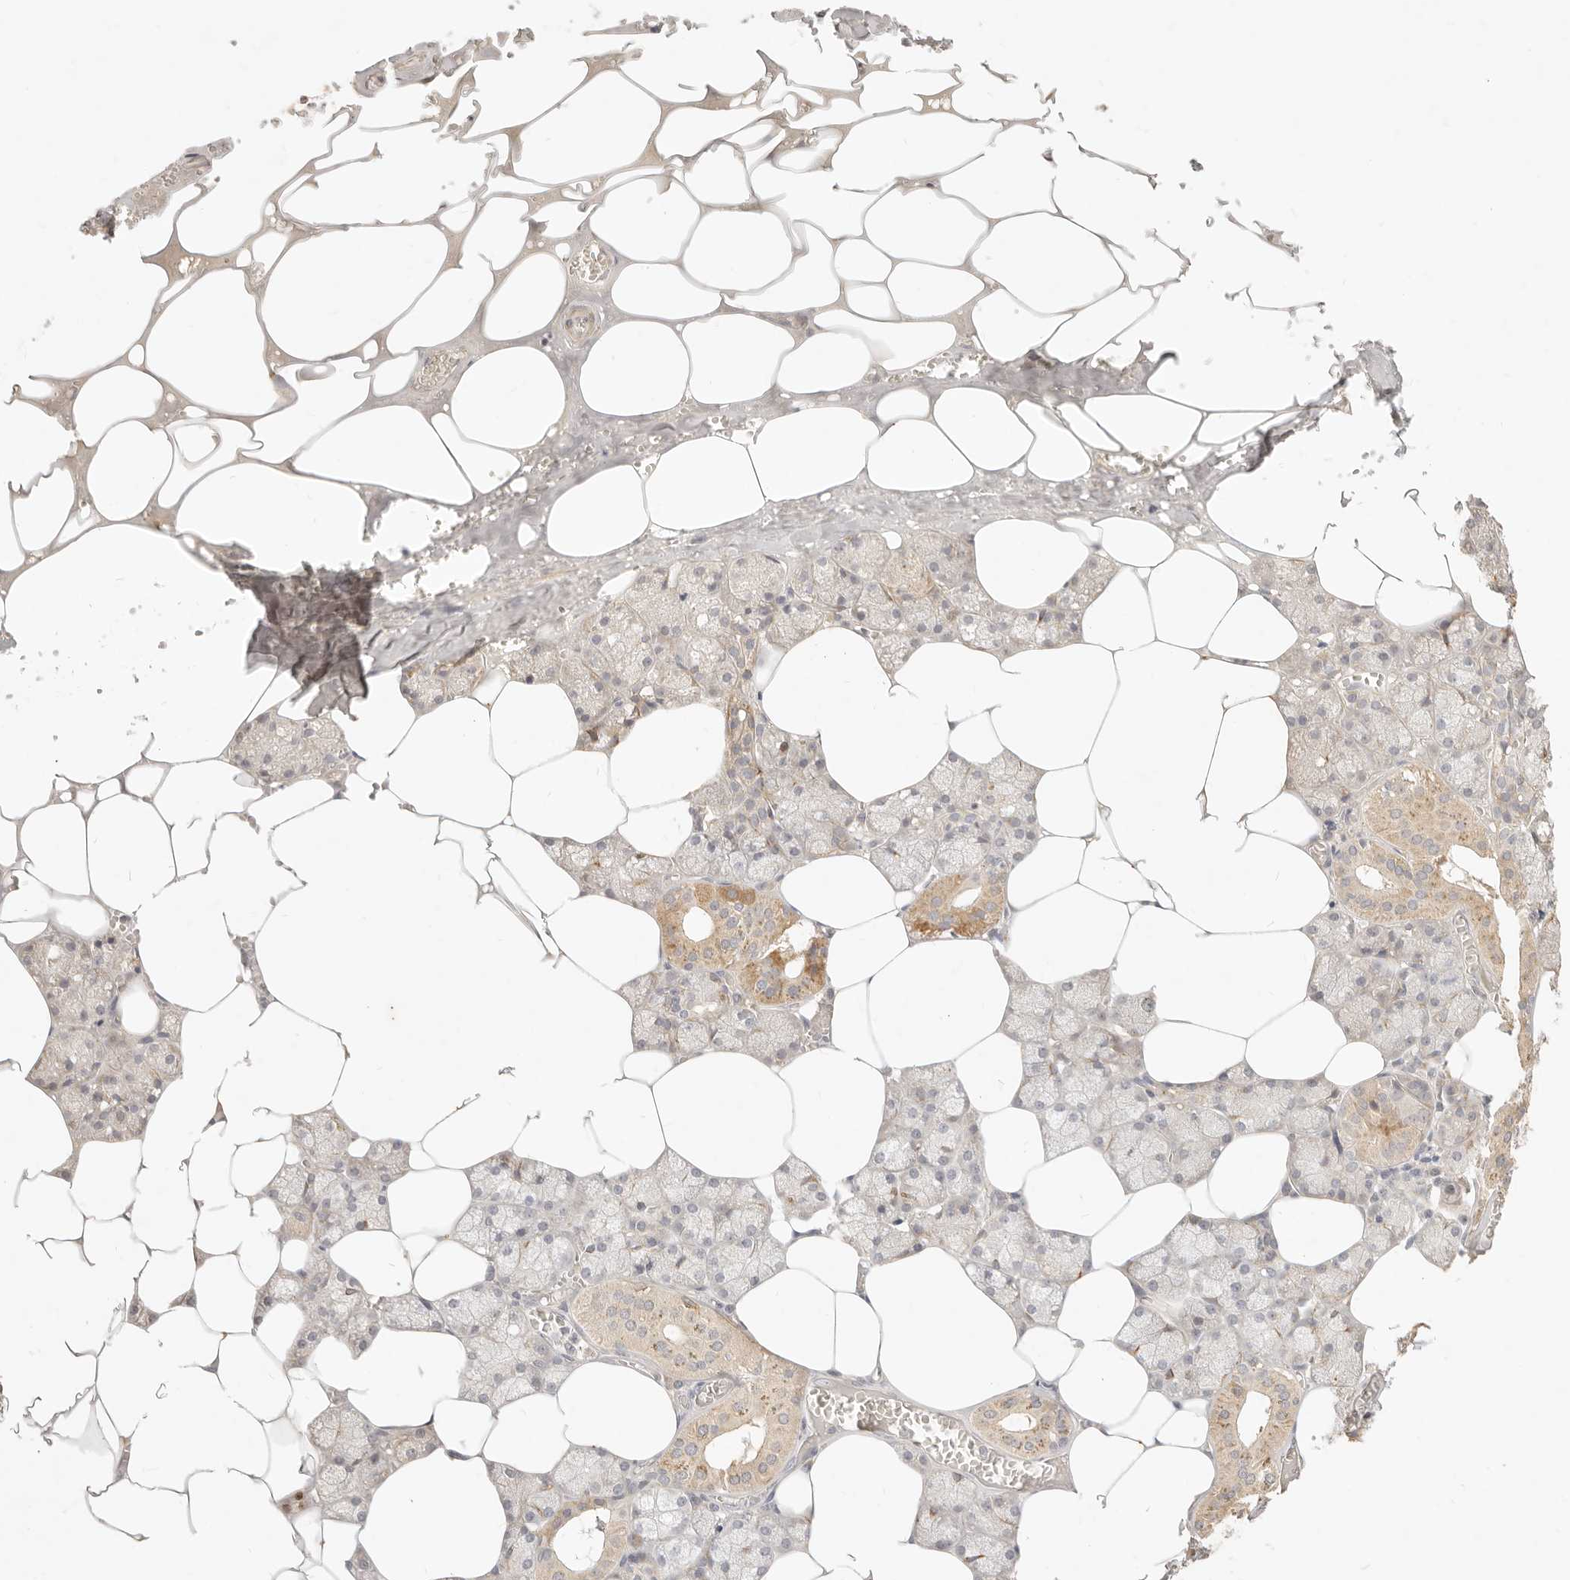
{"staining": {"intensity": "moderate", "quantity": "<25%", "location": "cytoplasmic/membranous"}, "tissue": "salivary gland", "cell_type": "Glandular cells", "image_type": "normal", "snomed": [{"axis": "morphology", "description": "Normal tissue, NOS"}, {"axis": "topography", "description": "Salivary gland"}], "caption": "Immunohistochemistry staining of unremarkable salivary gland, which demonstrates low levels of moderate cytoplasmic/membranous staining in approximately <25% of glandular cells indicating moderate cytoplasmic/membranous protein staining. The staining was performed using DAB (3,3'-diaminobenzidine) (brown) for protein detection and nuclei were counterstained in hematoxylin (blue).", "gene": "RUBCNL", "patient": {"sex": "male", "age": 62}}